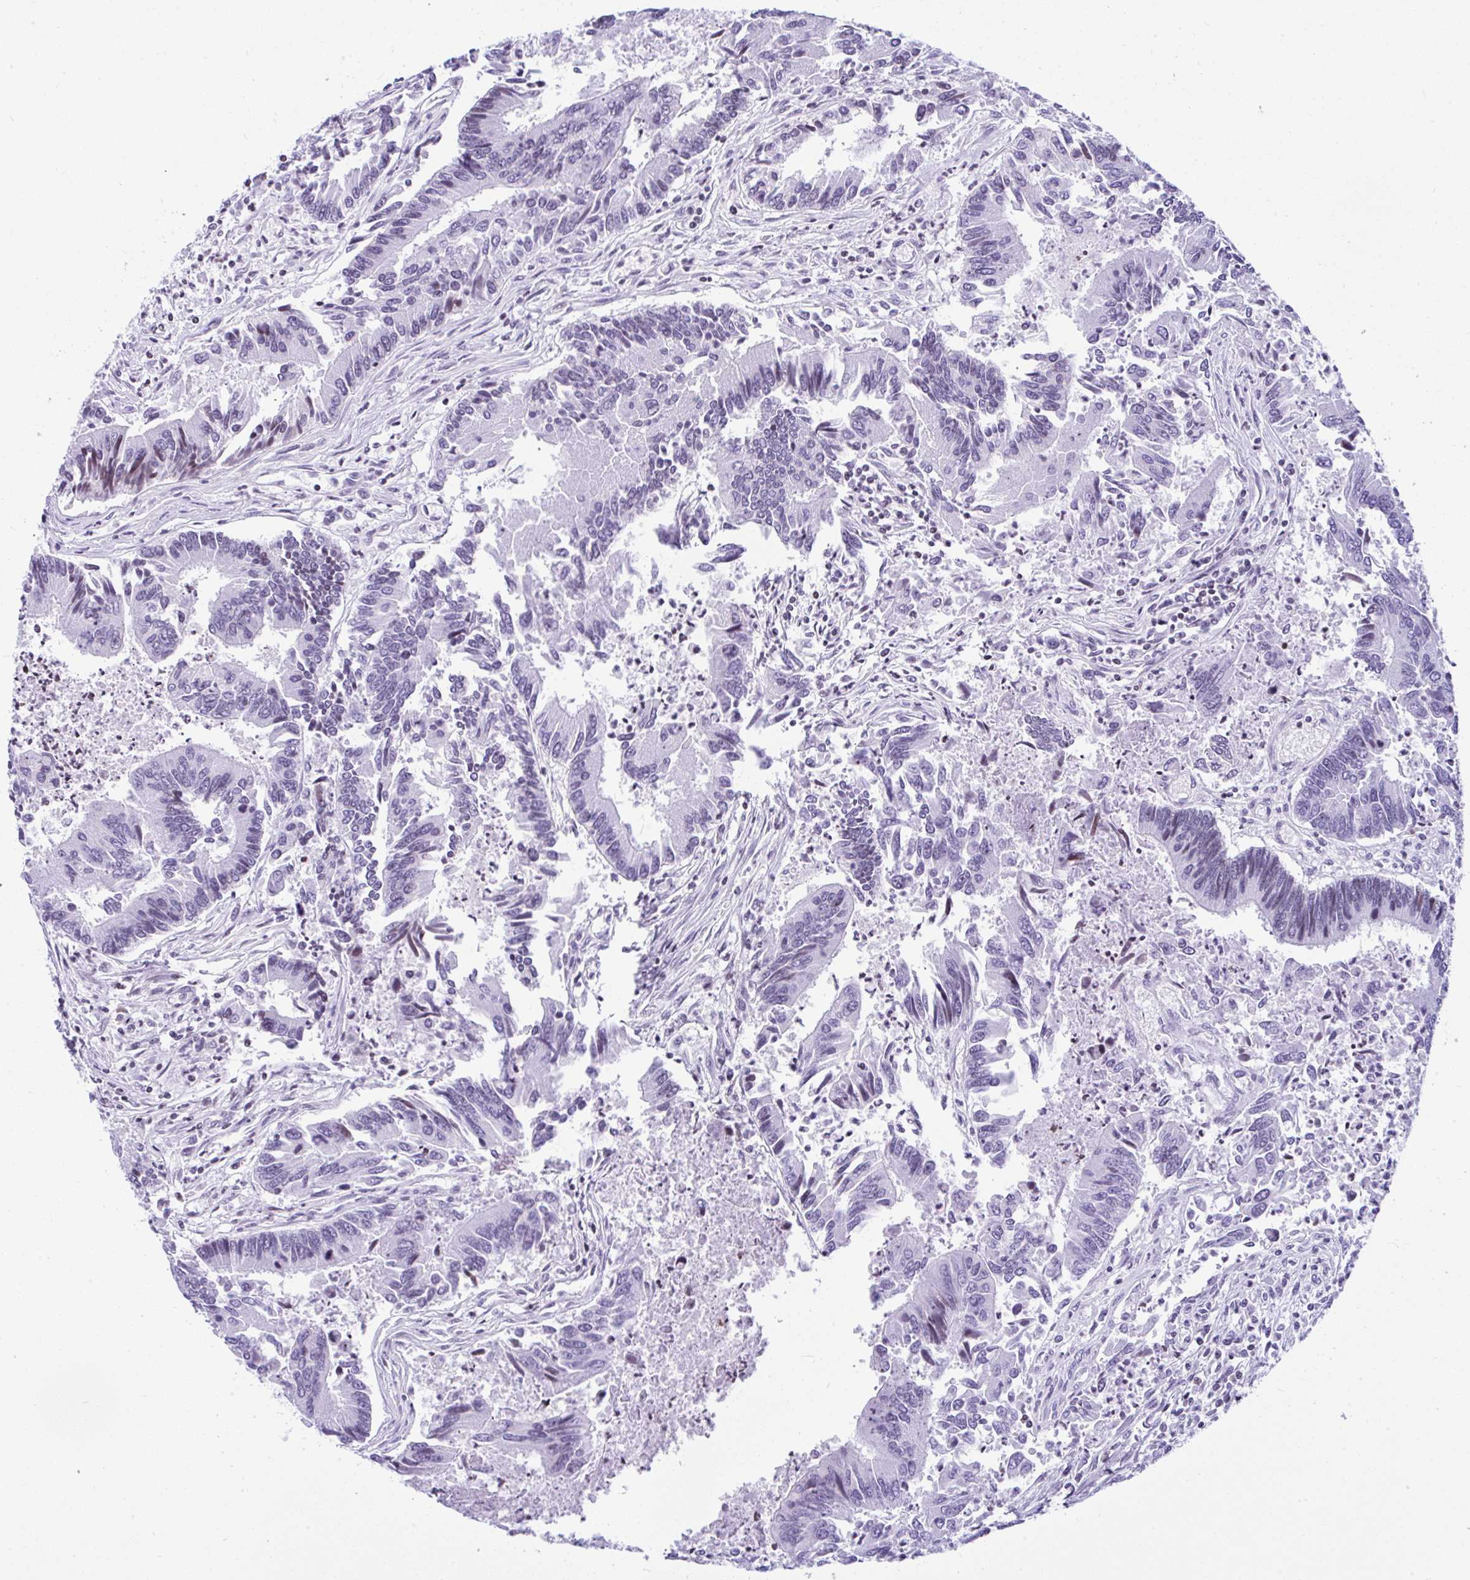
{"staining": {"intensity": "negative", "quantity": "none", "location": "none"}, "tissue": "colorectal cancer", "cell_type": "Tumor cells", "image_type": "cancer", "snomed": [{"axis": "morphology", "description": "Adenocarcinoma, NOS"}, {"axis": "topography", "description": "Colon"}], "caption": "Tumor cells are negative for brown protein staining in colorectal cancer (adenocarcinoma).", "gene": "KRT27", "patient": {"sex": "female", "age": 67}}